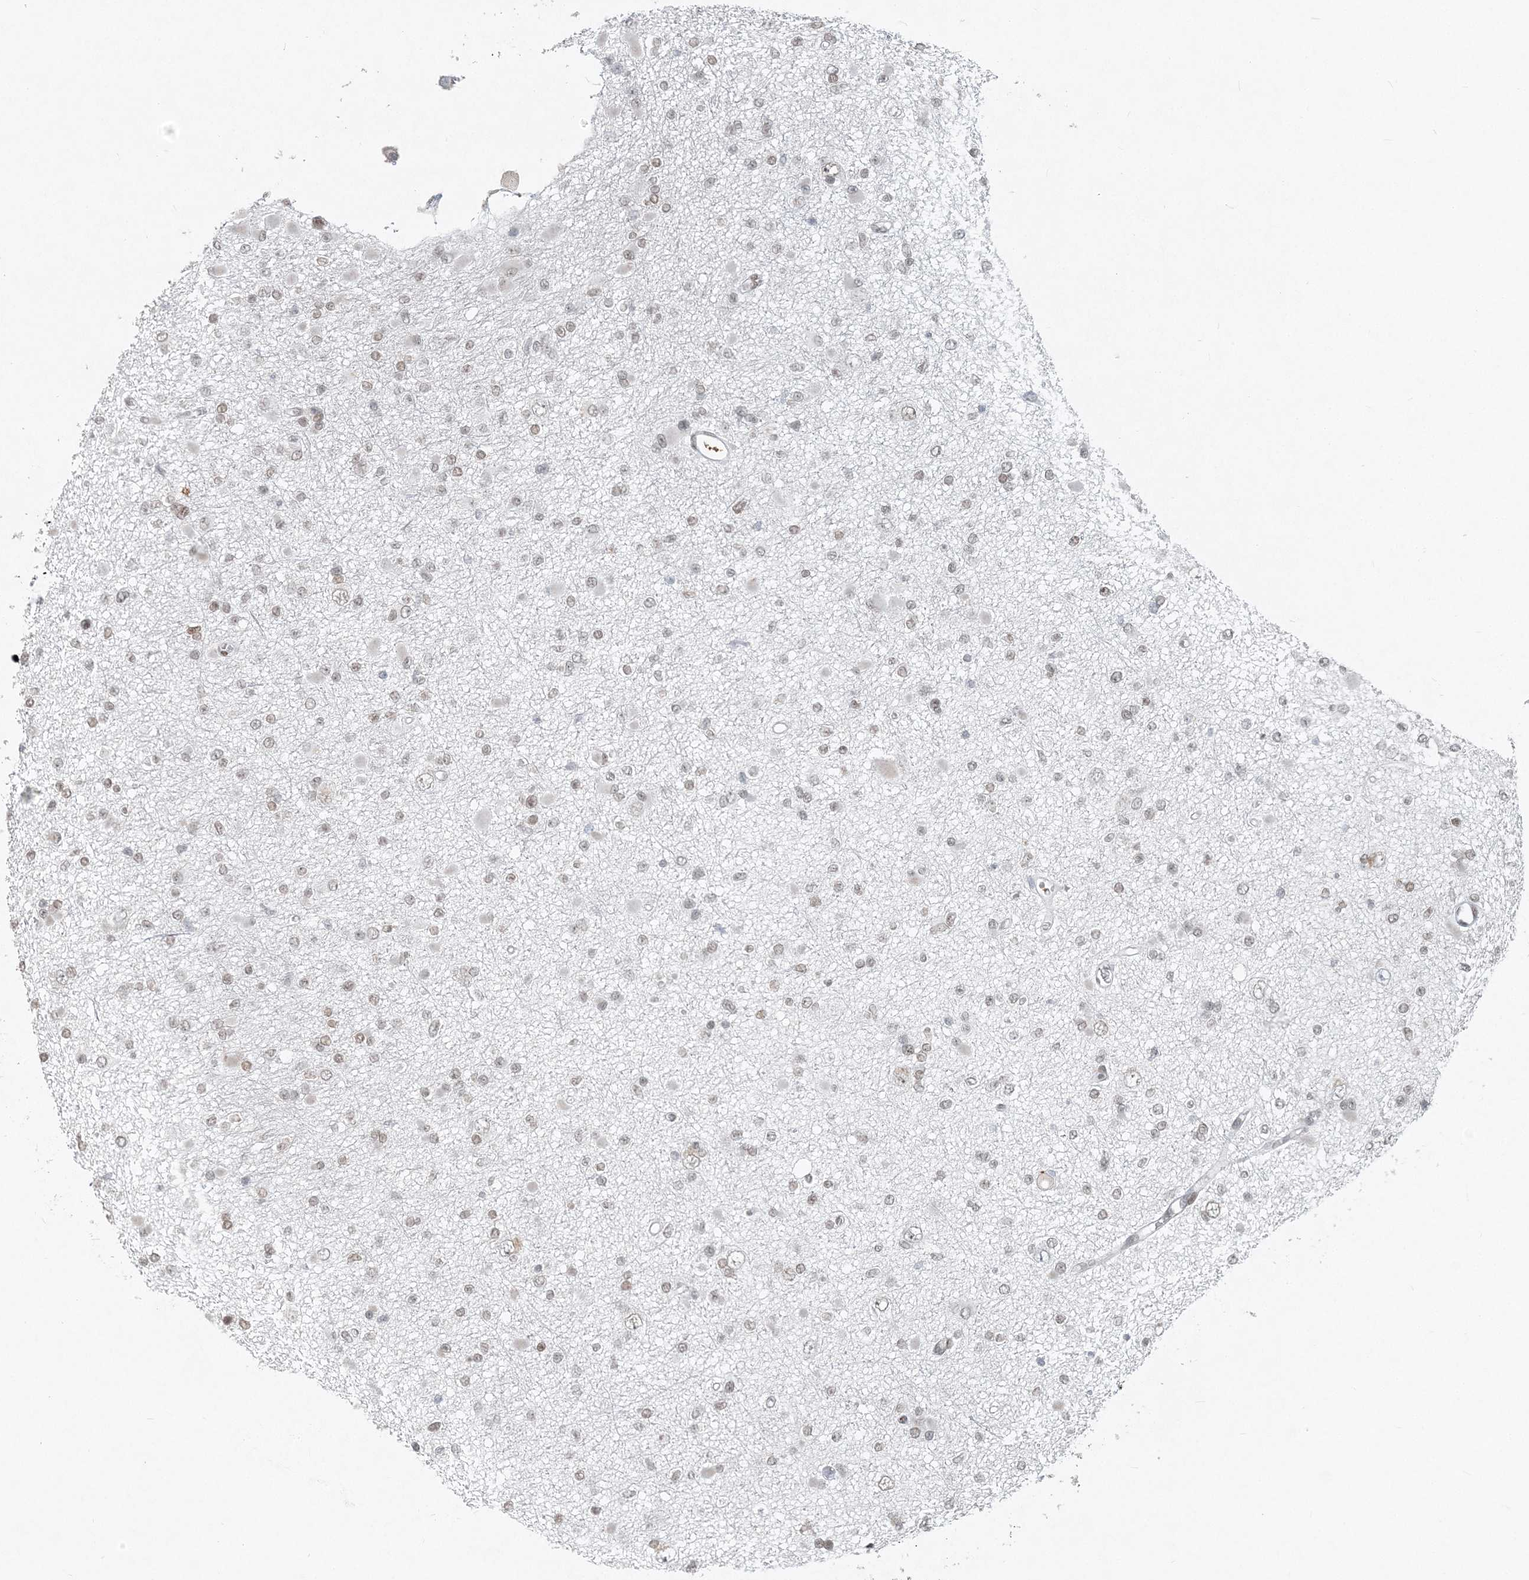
{"staining": {"intensity": "weak", "quantity": "25%-75%", "location": "nuclear"}, "tissue": "glioma", "cell_type": "Tumor cells", "image_type": "cancer", "snomed": [{"axis": "morphology", "description": "Glioma, malignant, Low grade"}, {"axis": "topography", "description": "Brain"}], "caption": "Protein staining of malignant glioma (low-grade) tissue displays weak nuclear staining in about 25%-75% of tumor cells.", "gene": "BAZ1B", "patient": {"sex": "female", "age": 22}}